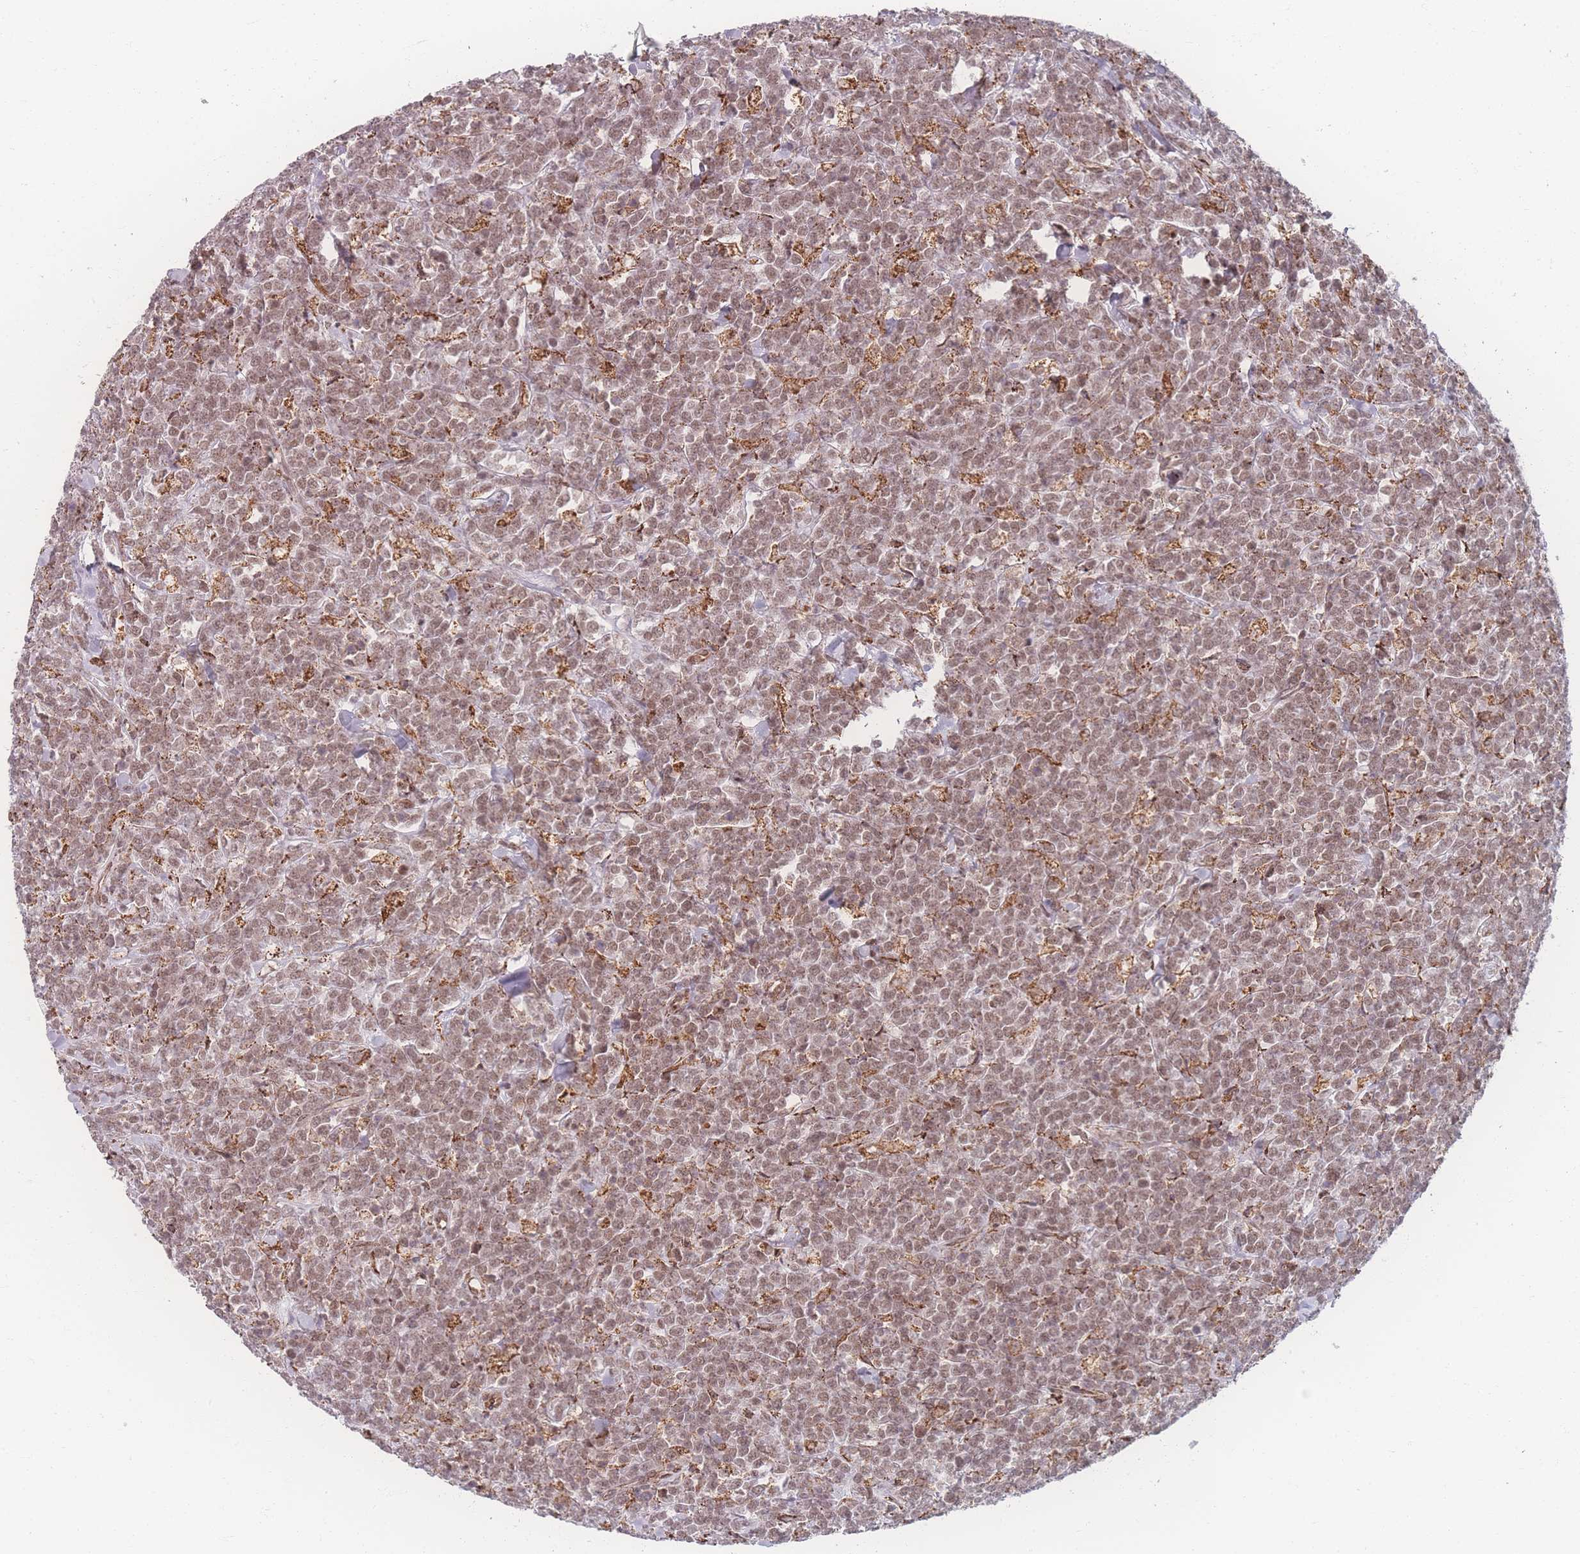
{"staining": {"intensity": "moderate", "quantity": ">75%", "location": "nuclear"}, "tissue": "lymphoma", "cell_type": "Tumor cells", "image_type": "cancer", "snomed": [{"axis": "morphology", "description": "Malignant lymphoma, non-Hodgkin's type, High grade"}, {"axis": "topography", "description": "Small intestine"}], "caption": "This micrograph demonstrates malignant lymphoma, non-Hodgkin's type (high-grade) stained with IHC to label a protein in brown. The nuclear of tumor cells show moderate positivity for the protein. Nuclei are counter-stained blue.", "gene": "ZC3H13", "patient": {"sex": "male", "age": 8}}